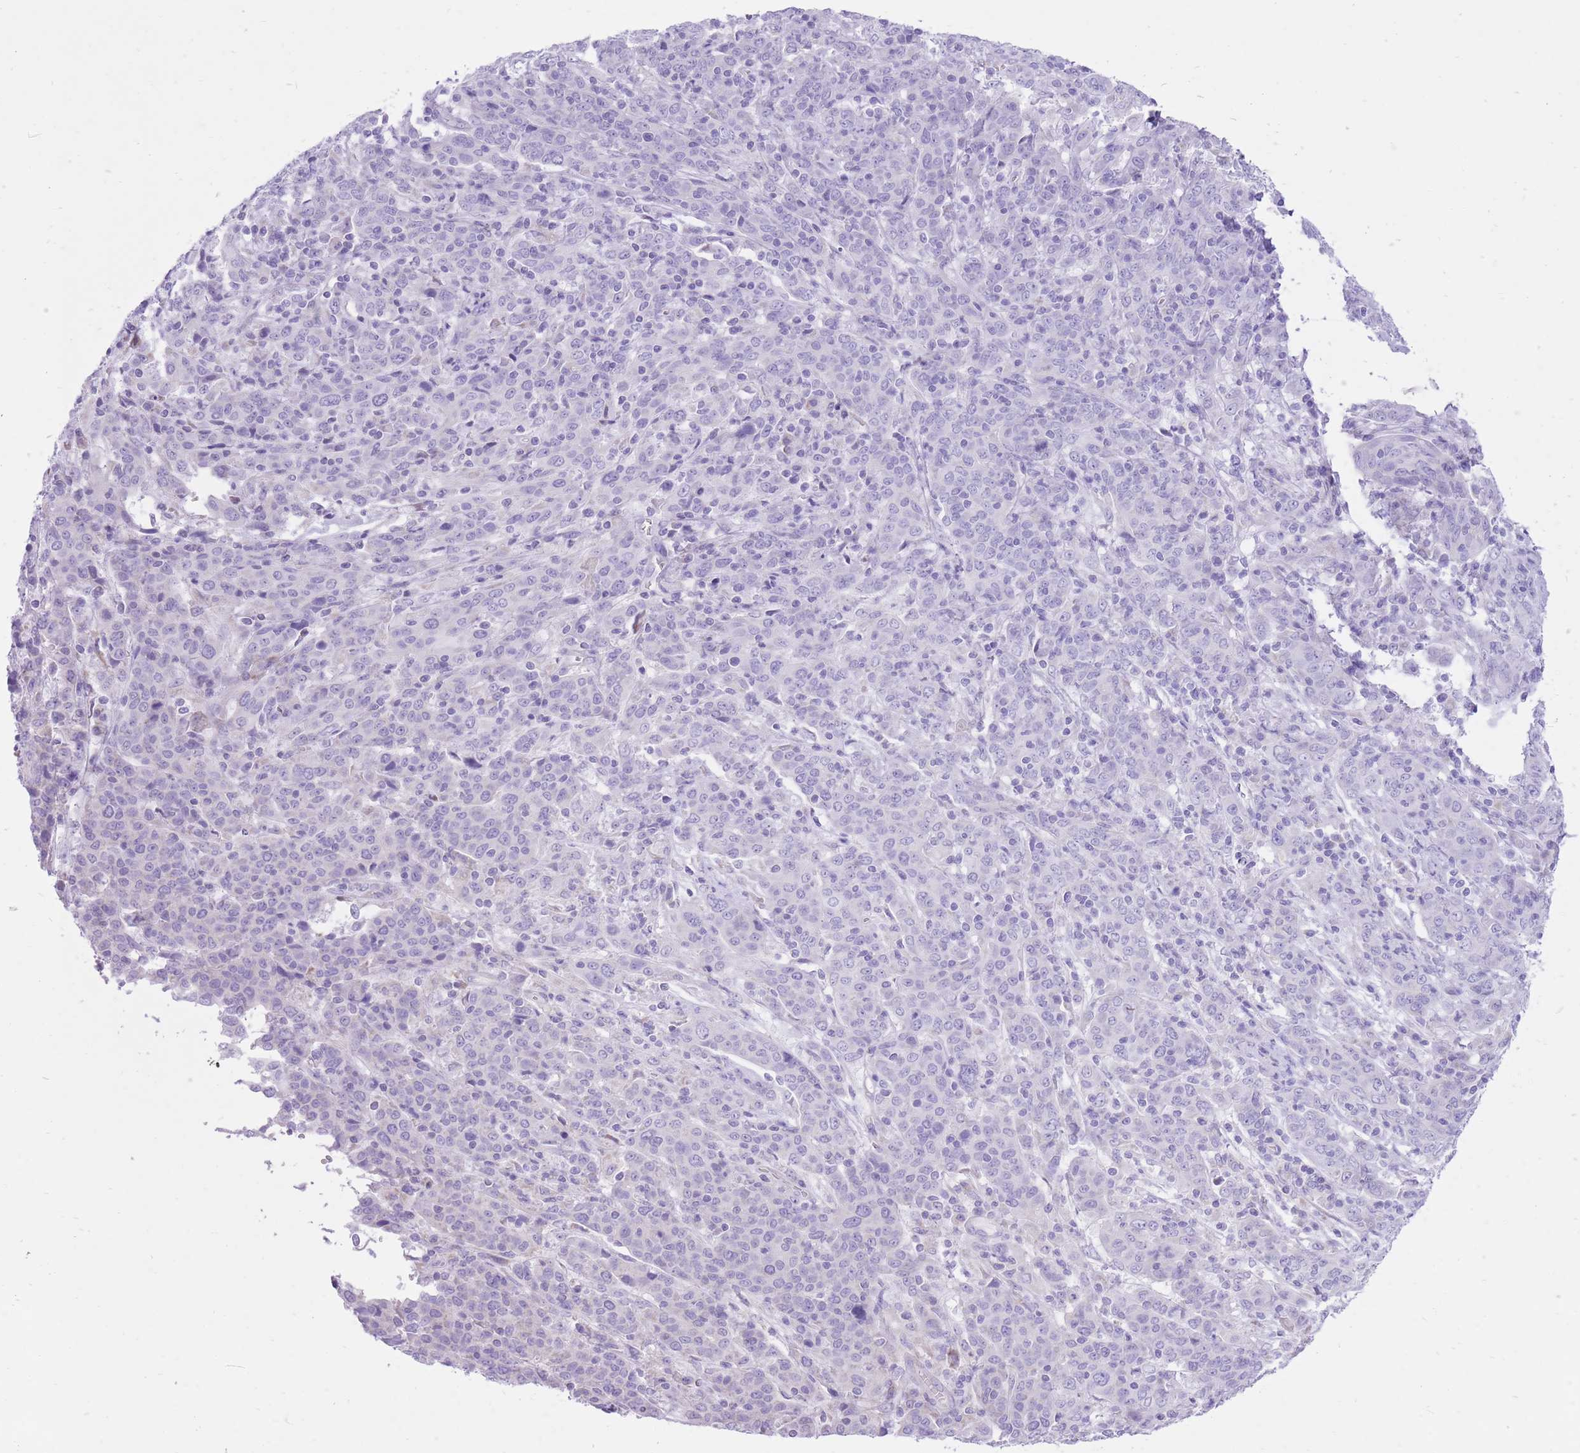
{"staining": {"intensity": "negative", "quantity": "none", "location": "none"}, "tissue": "cervical cancer", "cell_type": "Tumor cells", "image_type": "cancer", "snomed": [{"axis": "morphology", "description": "Squamous cell carcinoma, NOS"}, {"axis": "topography", "description": "Cervix"}], "caption": "A high-resolution photomicrograph shows immunohistochemistry (IHC) staining of cervical cancer, which shows no significant staining in tumor cells. (DAB IHC with hematoxylin counter stain).", "gene": "SLC4A4", "patient": {"sex": "female", "age": 67}}